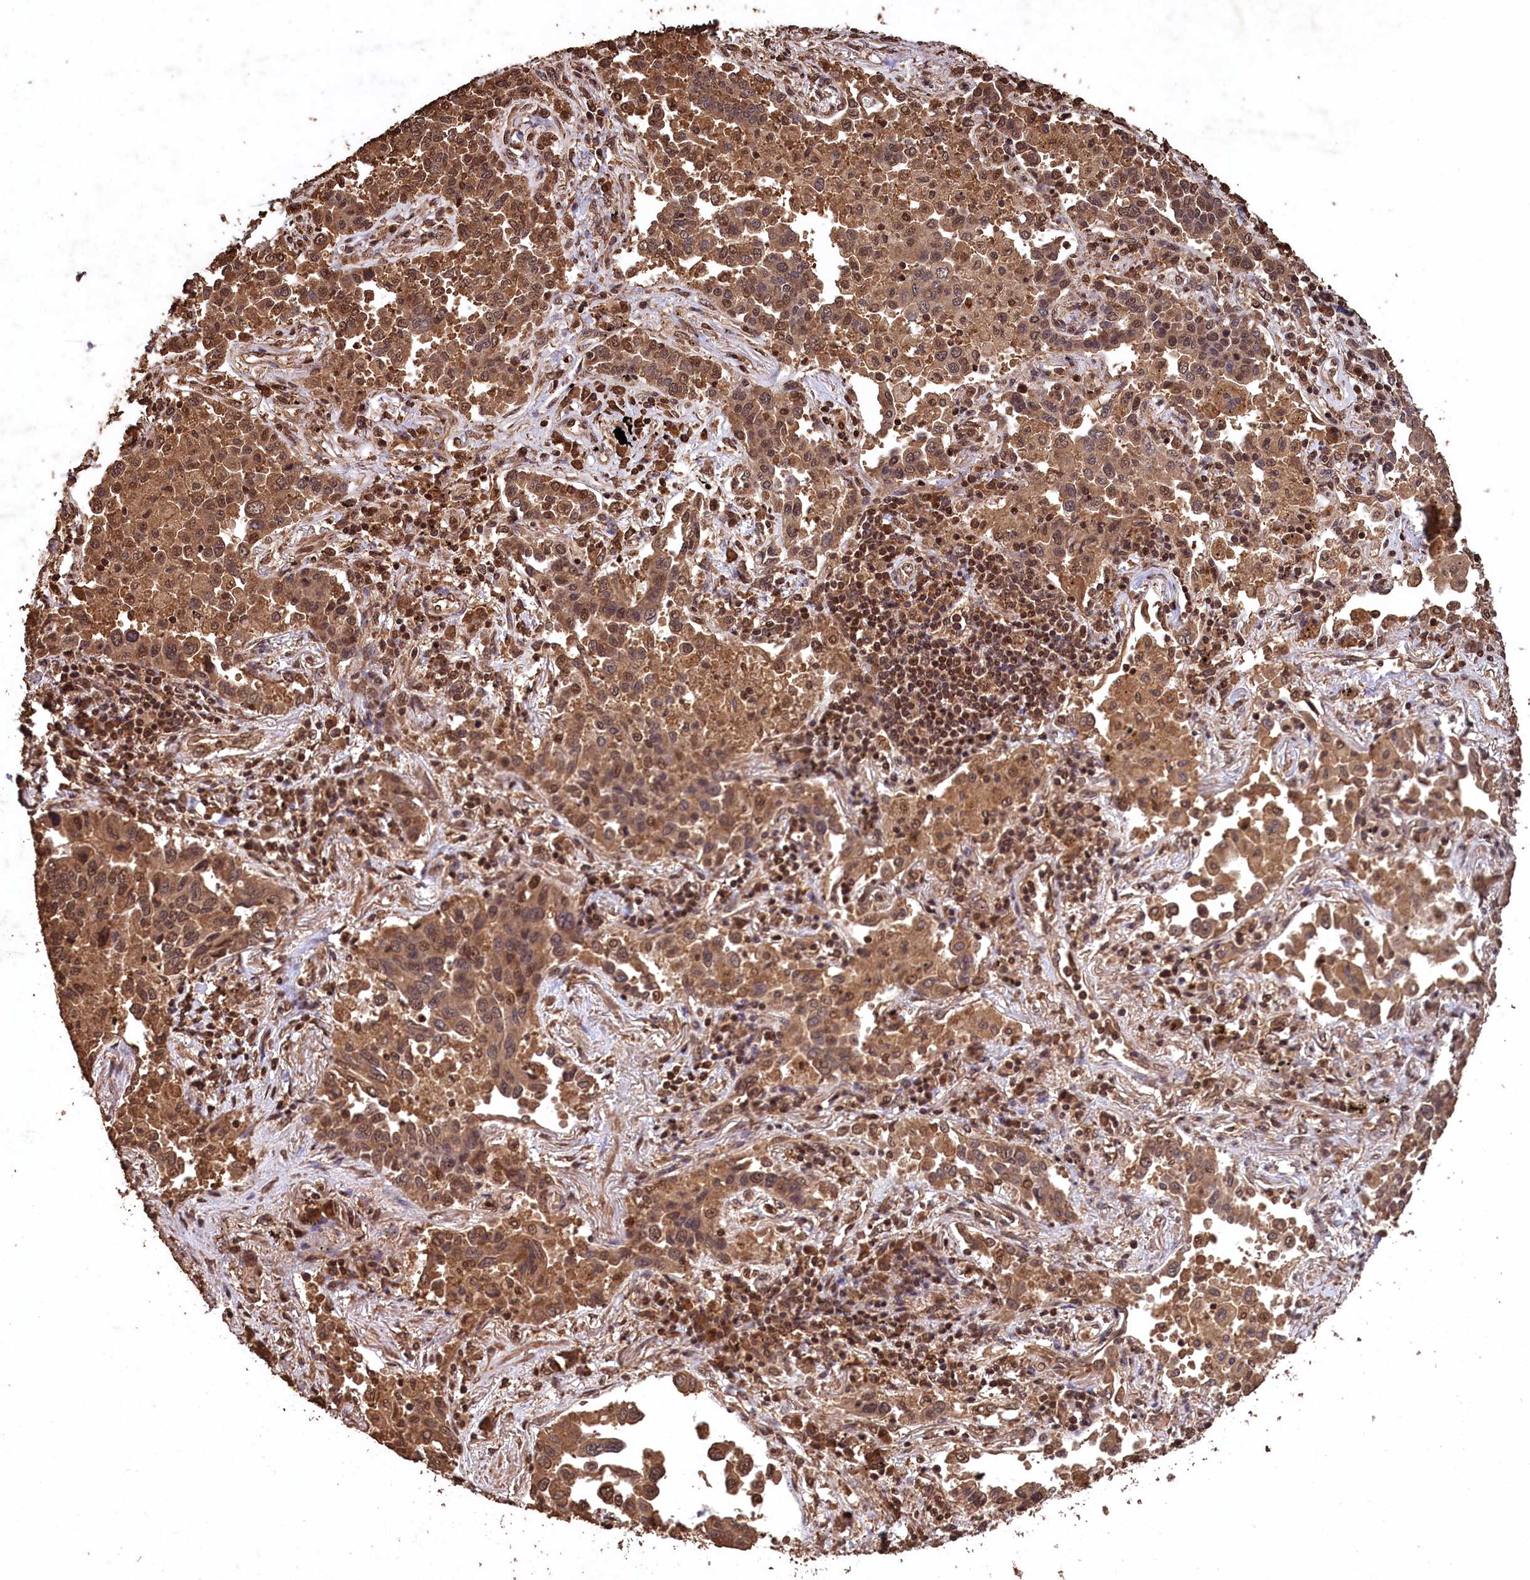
{"staining": {"intensity": "moderate", "quantity": ">75%", "location": "cytoplasmic/membranous,nuclear"}, "tissue": "lung cancer", "cell_type": "Tumor cells", "image_type": "cancer", "snomed": [{"axis": "morphology", "description": "Adenocarcinoma, NOS"}, {"axis": "topography", "description": "Lung"}], "caption": "High-power microscopy captured an immunohistochemistry (IHC) image of lung adenocarcinoma, revealing moderate cytoplasmic/membranous and nuclear staining in approximately >75% of tumor cells. (Brightfield microscopy of DAB IHC at high magnification).", "gene": "CEP57L1", "patient": {"sex": "male", "age": 67}}